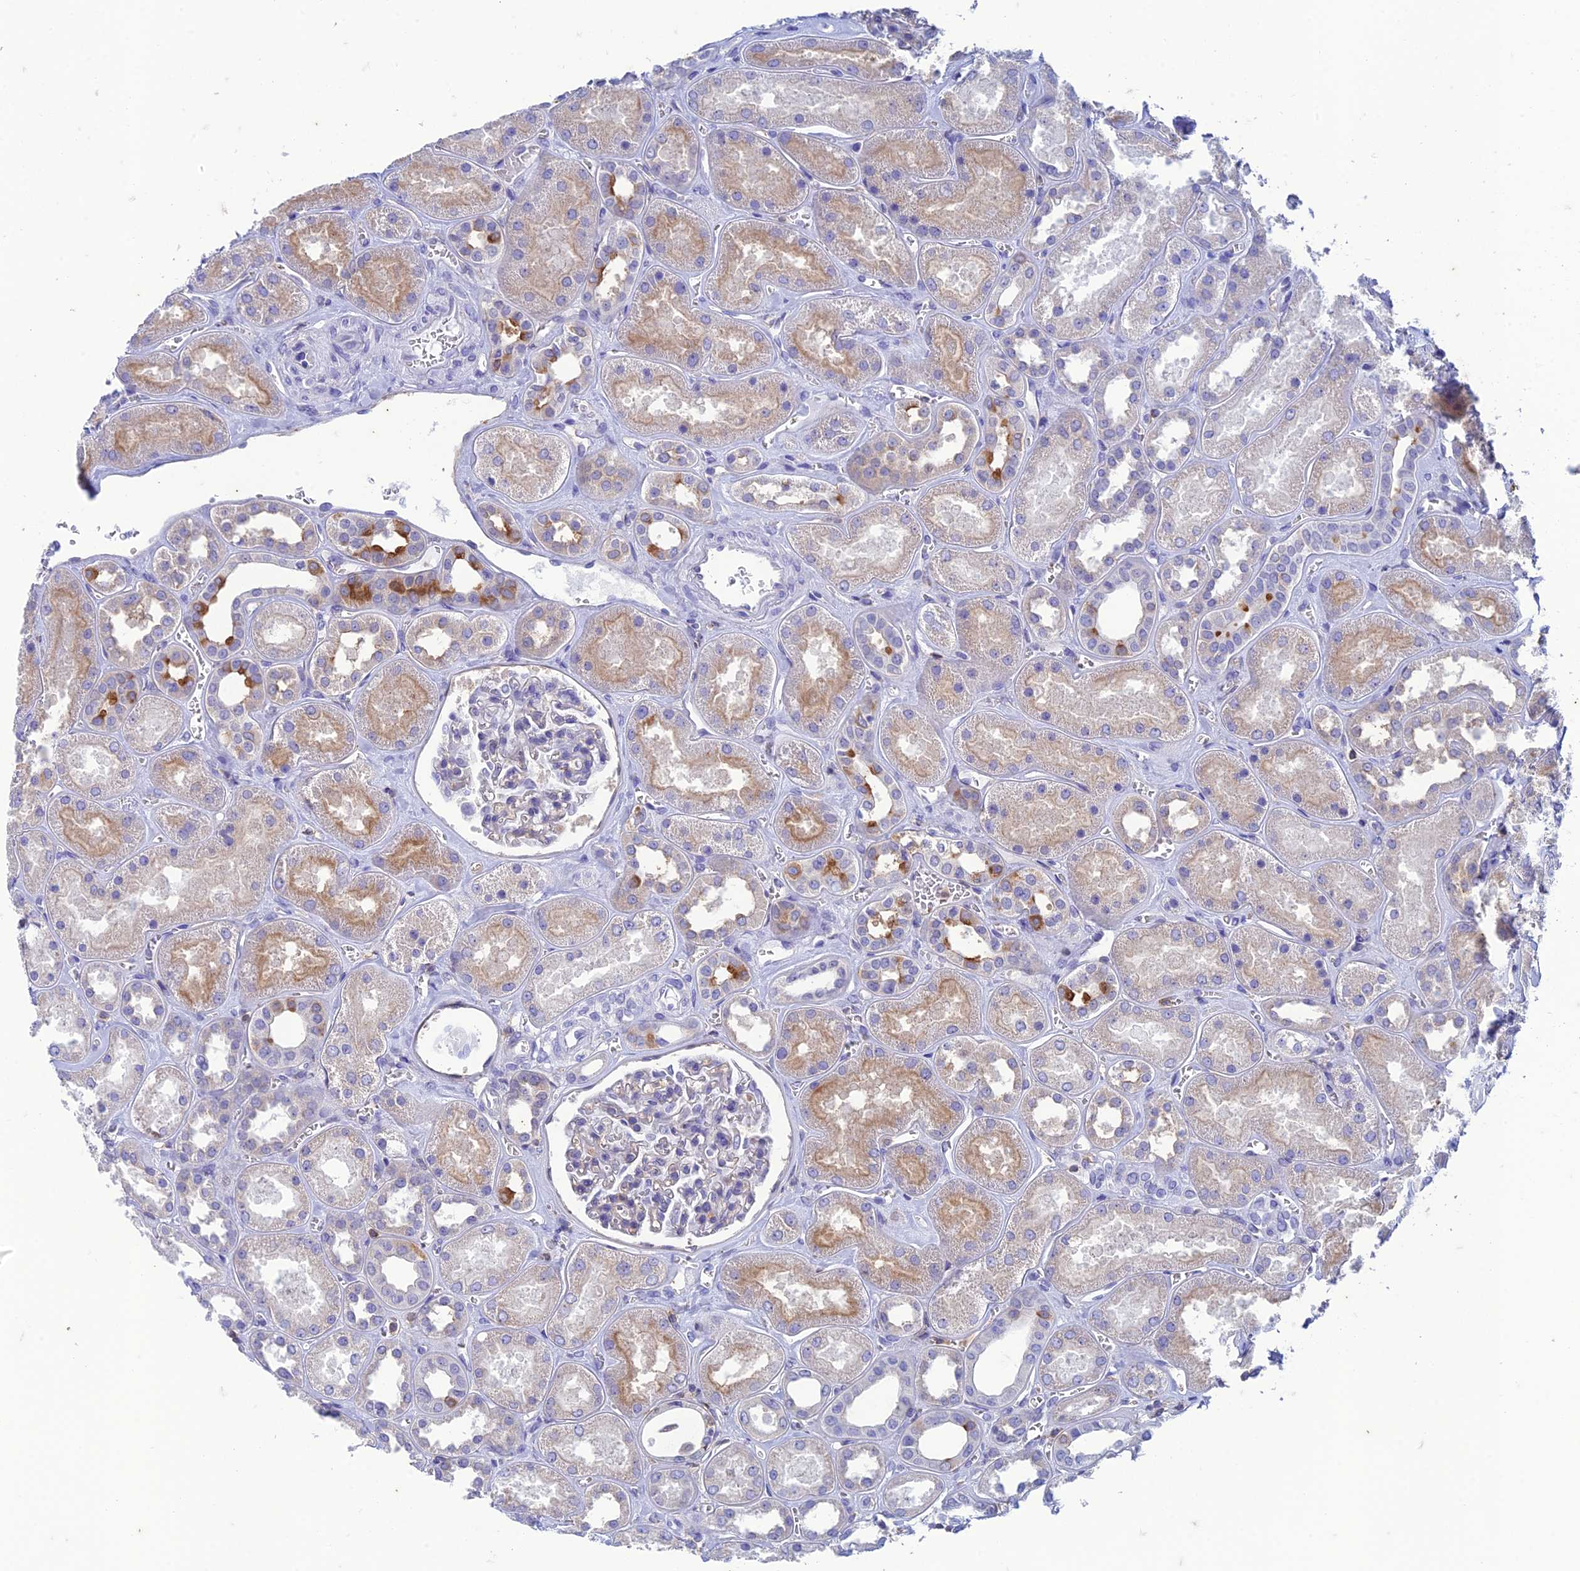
{"staining": {"intensity": "negative", "quantity": "none", "location": "none"}, "tissue": "kidney", "cell_type": "Cells in glomeruli", "image_type": "normal", "snomed": [{"axis": "morphology", "description": "Normal tissue, NOS"}, {"axis": "morphology", "description": "Adenocarcinoma, NOS"}, {"axis": "topography", "description": "Kidney"}], "caption": "Immunohistochemical staining of benign human kidney shows no significant positivity in cells in glomeruli.", "gene": "FGF7", "patient": {"sex": "female", "age": 68}}